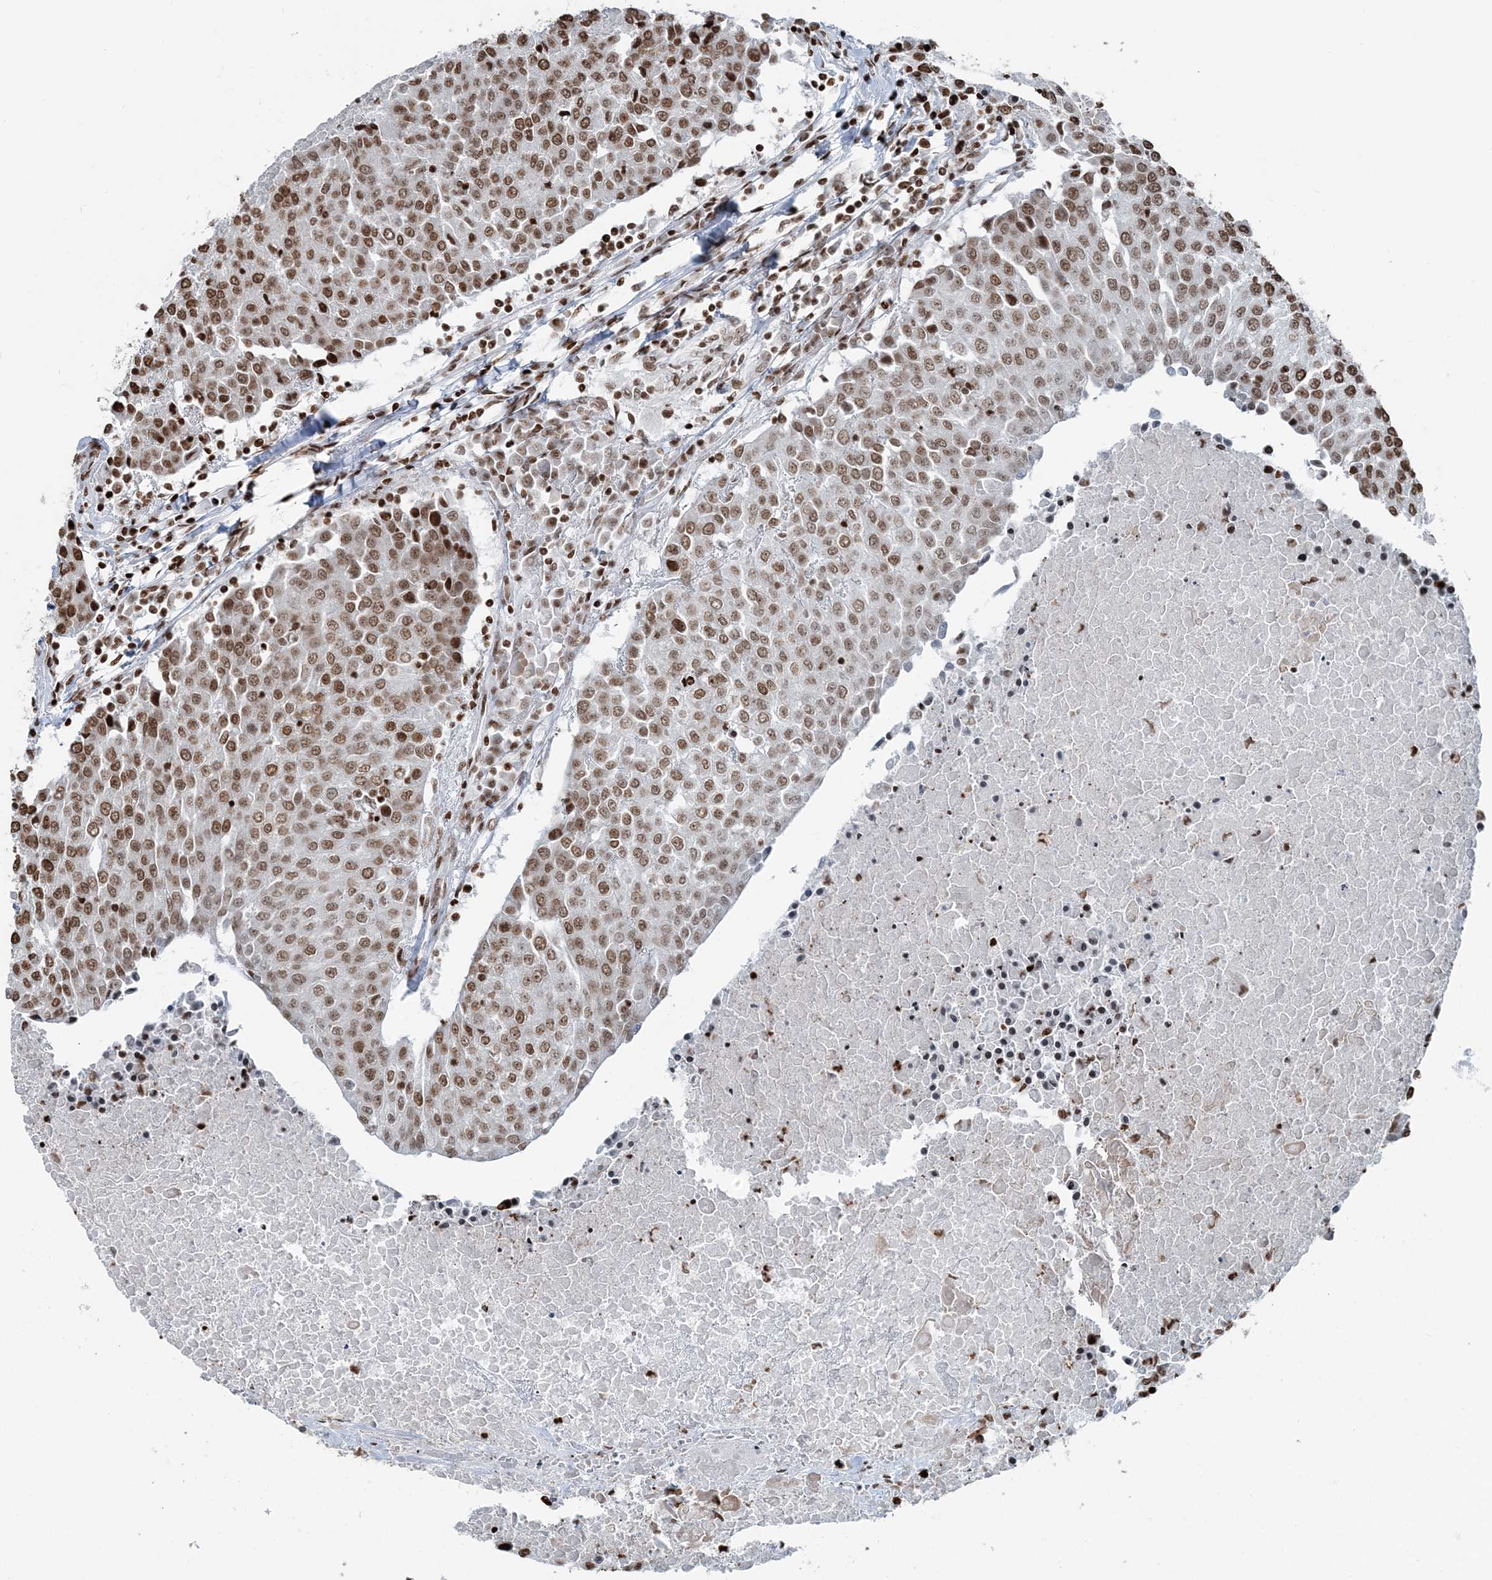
{"staining": {"intensity": "moderate", "quantity": ">75%", "location": "nuclear"}, "tissue": "urothelial cancer", "cell_type": "Tumor cells", "image_type": "cancer", "snomed": [{"axis": "morphology", "description": "Urothelial carcinoma, High grade"}, {"axis": "topography", "description": "Urinary bladder"}], "caption": "Immunohistochemical staining of human urothelial carcinoma (high-grade) shows moderate nuclear protein expression in about >75% of tumor cells.", "gene": "H3-3B", "patient": {"sex": "female", "age": 85}}